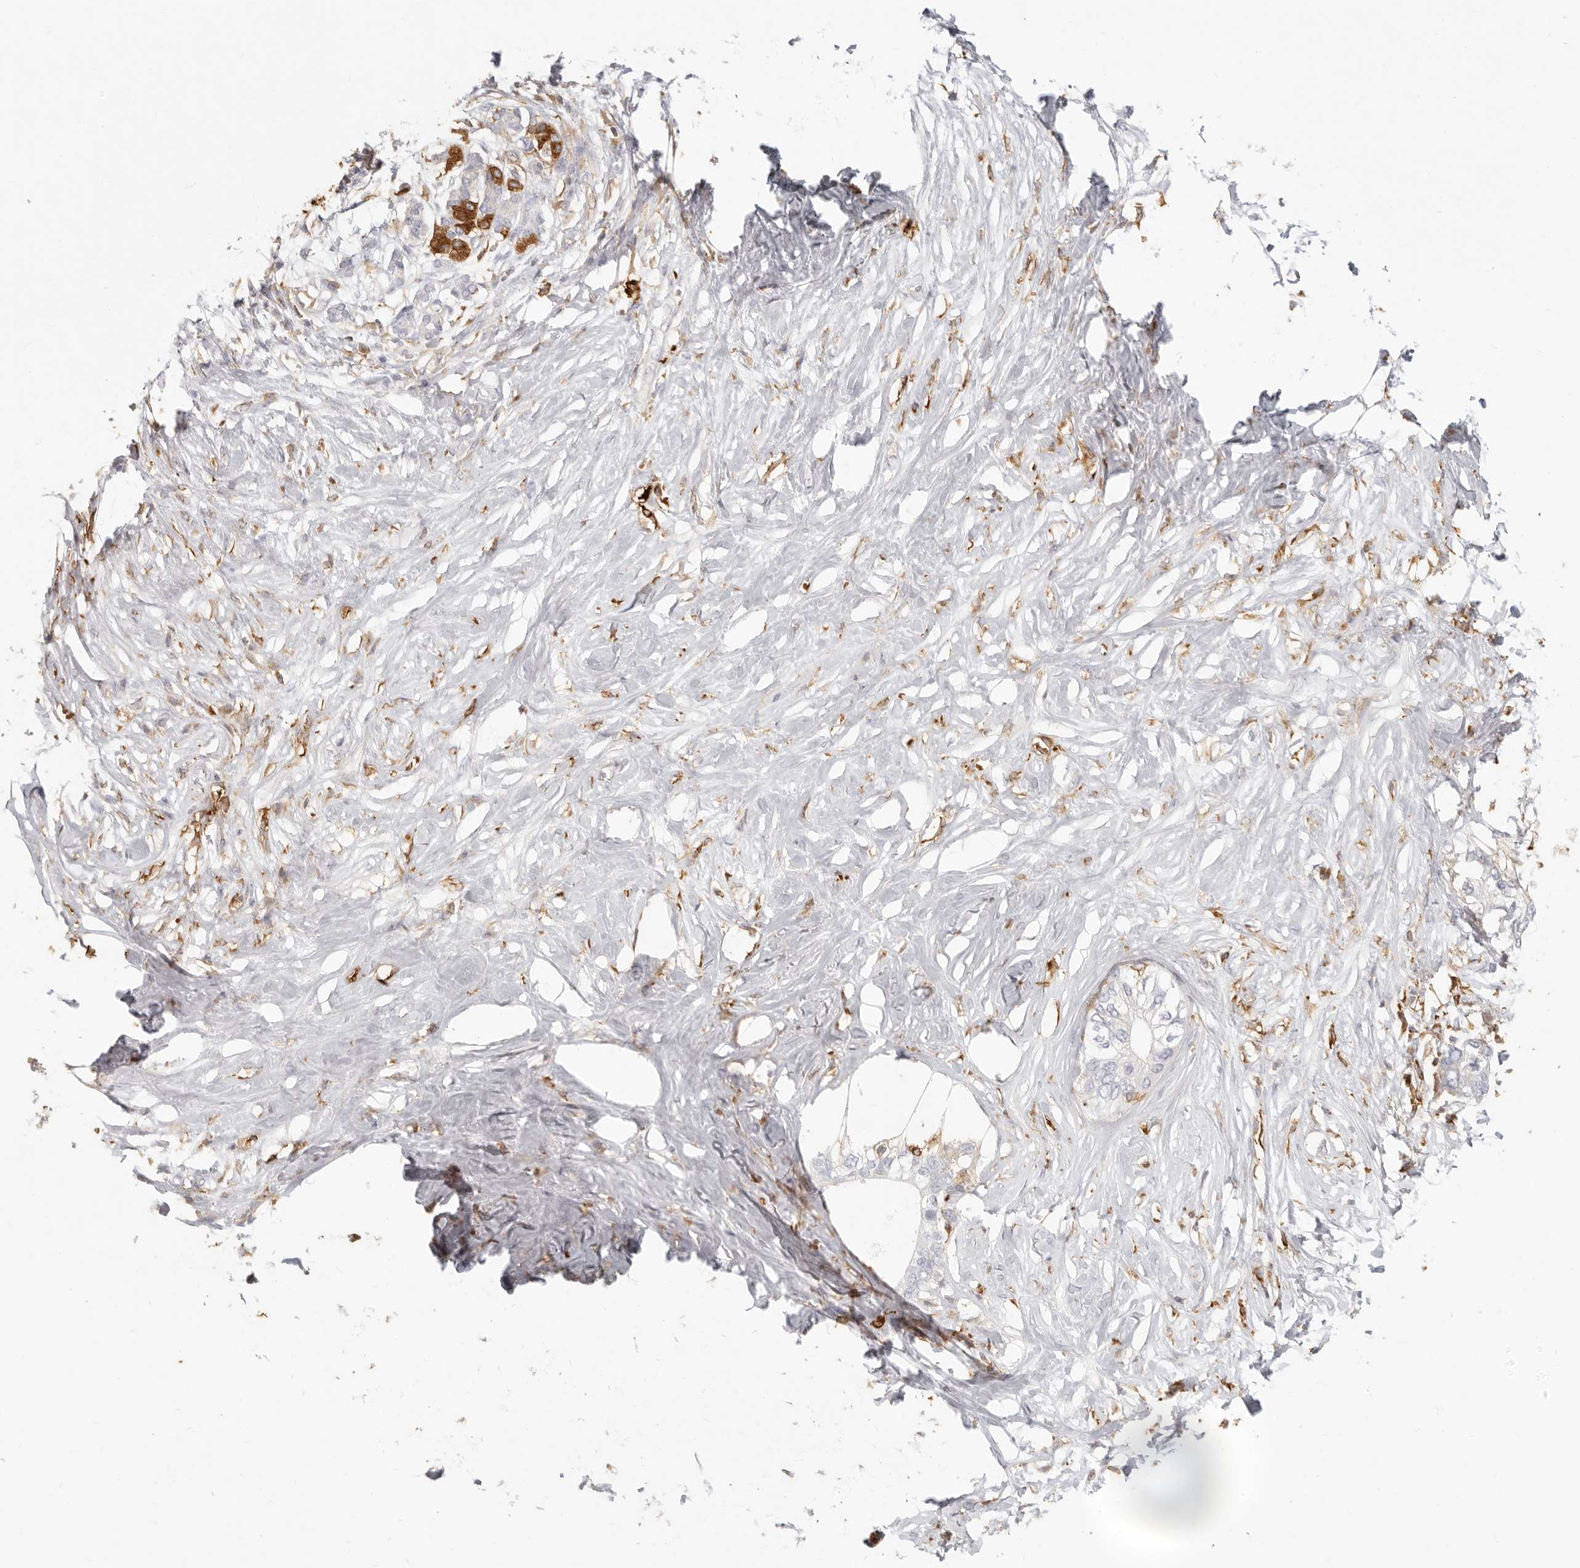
{"staining": {"intensity": "moderate", "quantity": "<25%", "location": "cytoplasmic/membranous"}, "tissue": "pancreatic cancer", "cell_type": "Tumor cells", "image_type": "cancer", "snomed": [{"axis": "morphology", "description": "Normal tissue, NOS"}, {"axis": "morphology", "description": "Adenocarcinoma, NOS"}, {"axis": "topography", "description": "Pancreas"}, {"axis": "topography", "description": "Peripheral nerve tissue"}], "caption": "The micrograph demonstrates immunohistochemical staining of pancreatic adenocarcinoma. There is moderate cytoplasmic/membranous positivity is identified in approximately <25% of tumor cells.", "gene": "NIBAN1", "patient": {"sex": "male", "age": 59}}